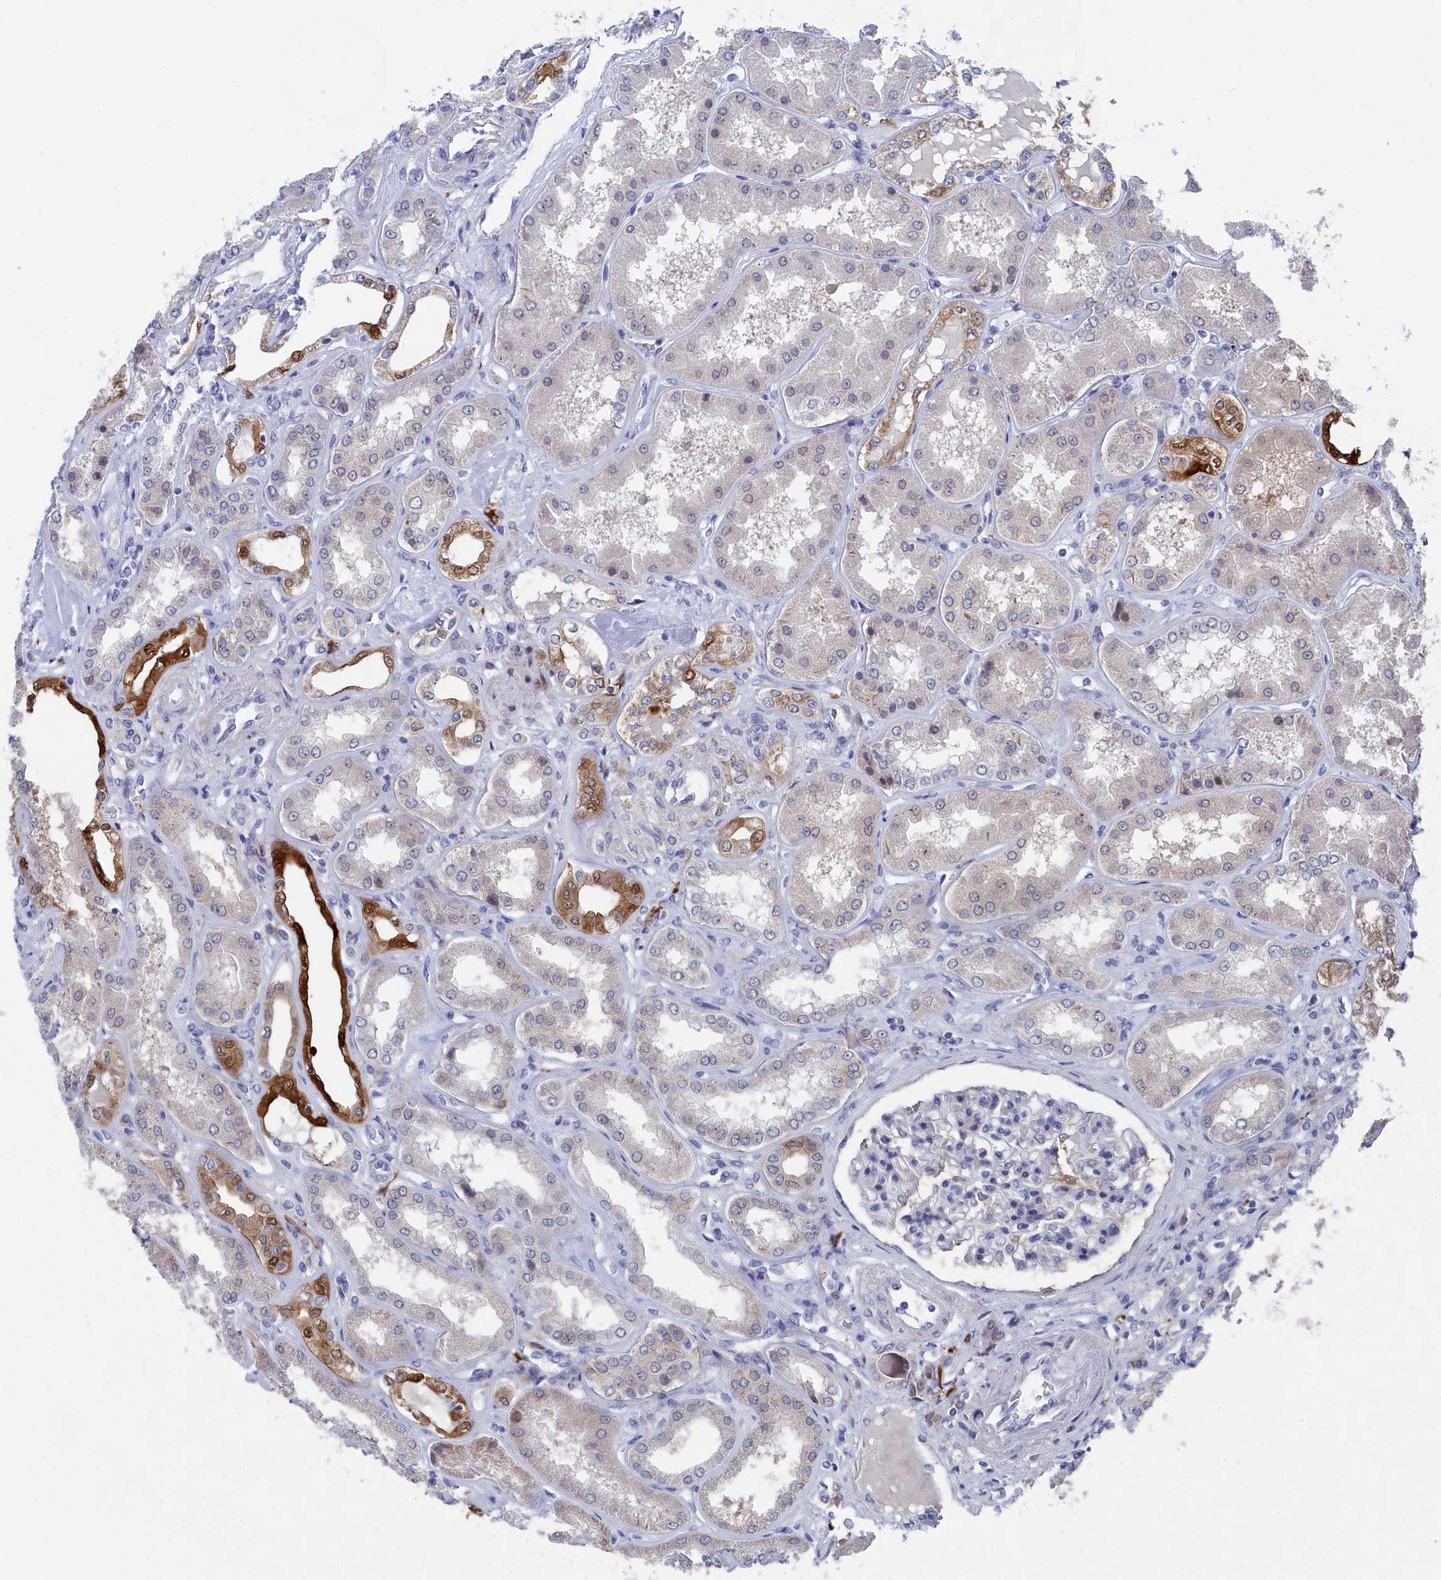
{"staining": {"intensity": "negative", "quantity": "none", "location": "none"}, "tissue": "kidney", "cell_type": "Cells in glomeruli", "image_type": "normal", "snomed": [{"axis": "morphology", "description": "Normal tissue, NOS"}, {"axis": "topography", "description": "Kidney"}], "caption": "IHC micrograph of normal kidney stained for a protein (brown), which displays no positivity in cells in glomeruli.", "gene": "TMEM161A", "patient": {"sex": "female", "age": 56}}